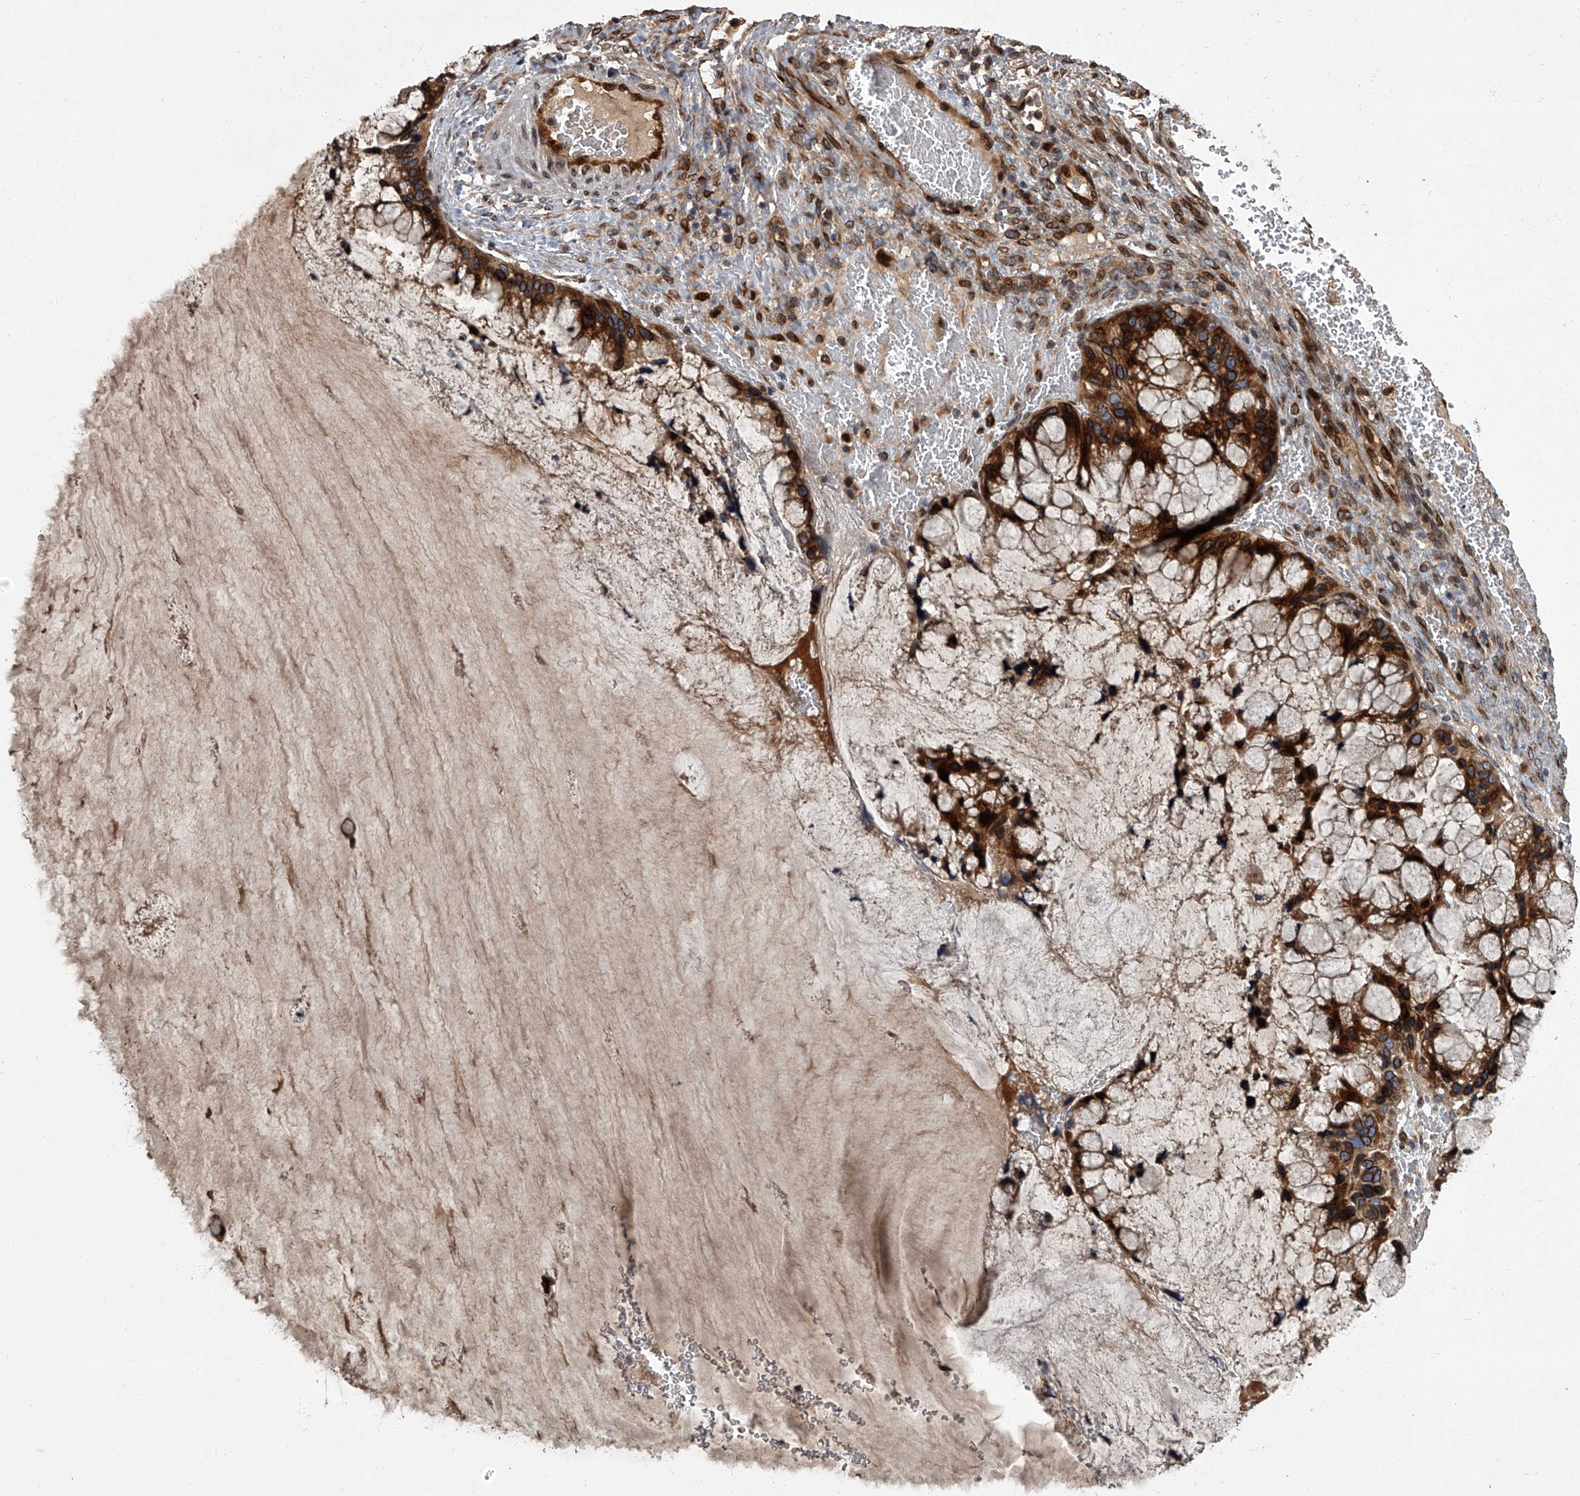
{"staining": {"intensity": "strong", "quantity": ">75%", "location": "cytoplasmic/membranous,nuclear"}, "tissue": "ovarian cancer", "cell_type": "Tumor cells", "image_type": "cancer", "snomed": [{"axis": "morphology", "description": "Cystadenocarcinoma, mucinous, NOS"}, {"axis": "topography", "description": "Ovary"}], "caption": "Immunohistochemistry of human ovarian cancer reveals high levels of strong cytoplasmic/membranous and nuclear positivity in about >75% of tumor cells. (IHC, brightfield microscopy, high magnification).", "gene": "LRRC8C", "patient": {"sex": "female", "age": 37}}